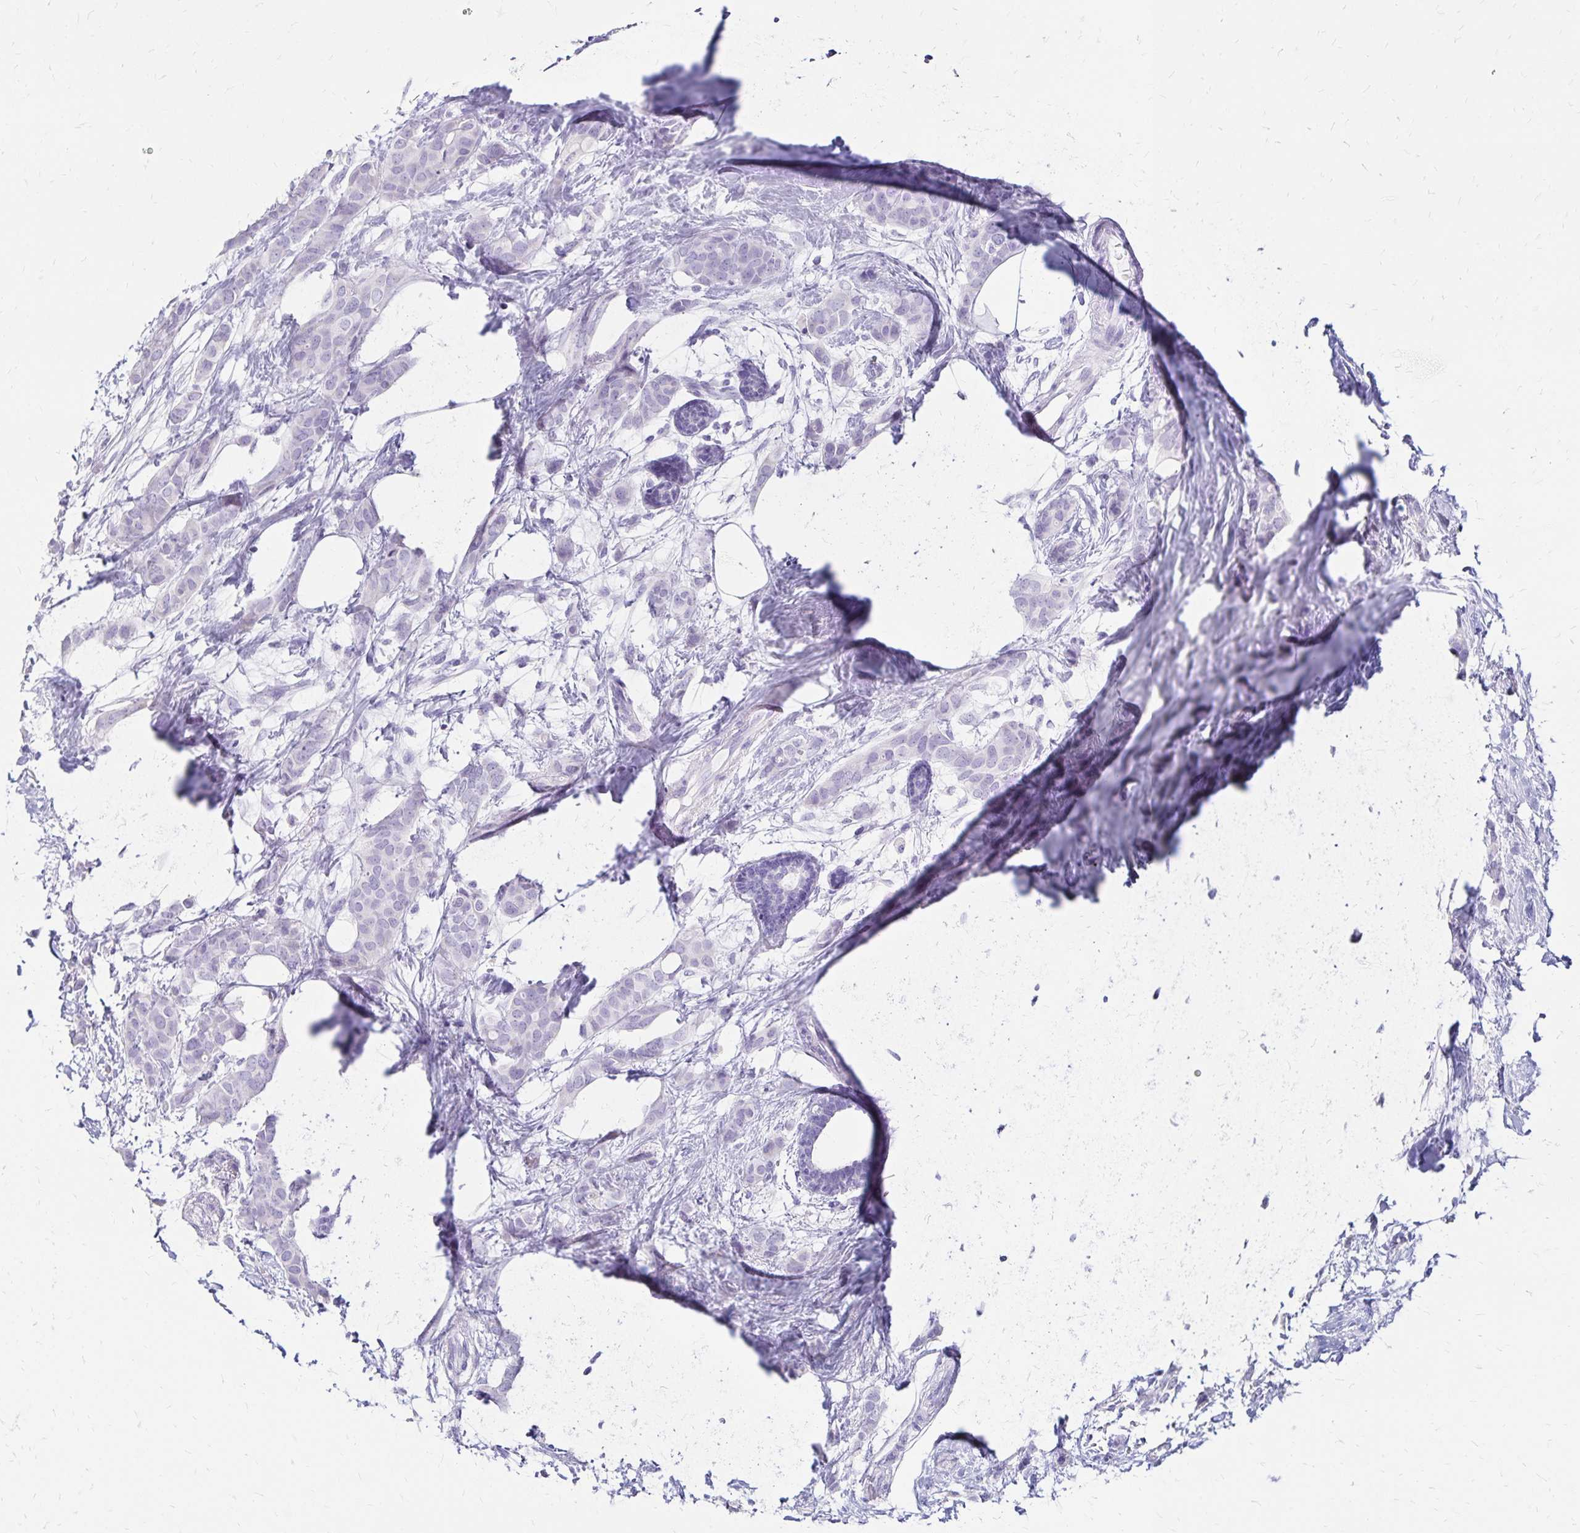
{"staining": {"intensity": "negative", "quantity": "none", "location": "none"}, "tissue": "breast cancer", "cell_type": "Tumor cells", "image_type": "cancer", "snomed": [{"axis": "morphology", "description": "Duct carcinoma"}, {"axis": "topography", "description": "Breast"}], "caption": "Tumor cells show no significant positivity in breast cancer (infiltrating ductal carcinoma). (IHC, brightfield microscopy, high magnification).", "gene": "LIN28B", "patient": {"sex": "female", "age": 62}}